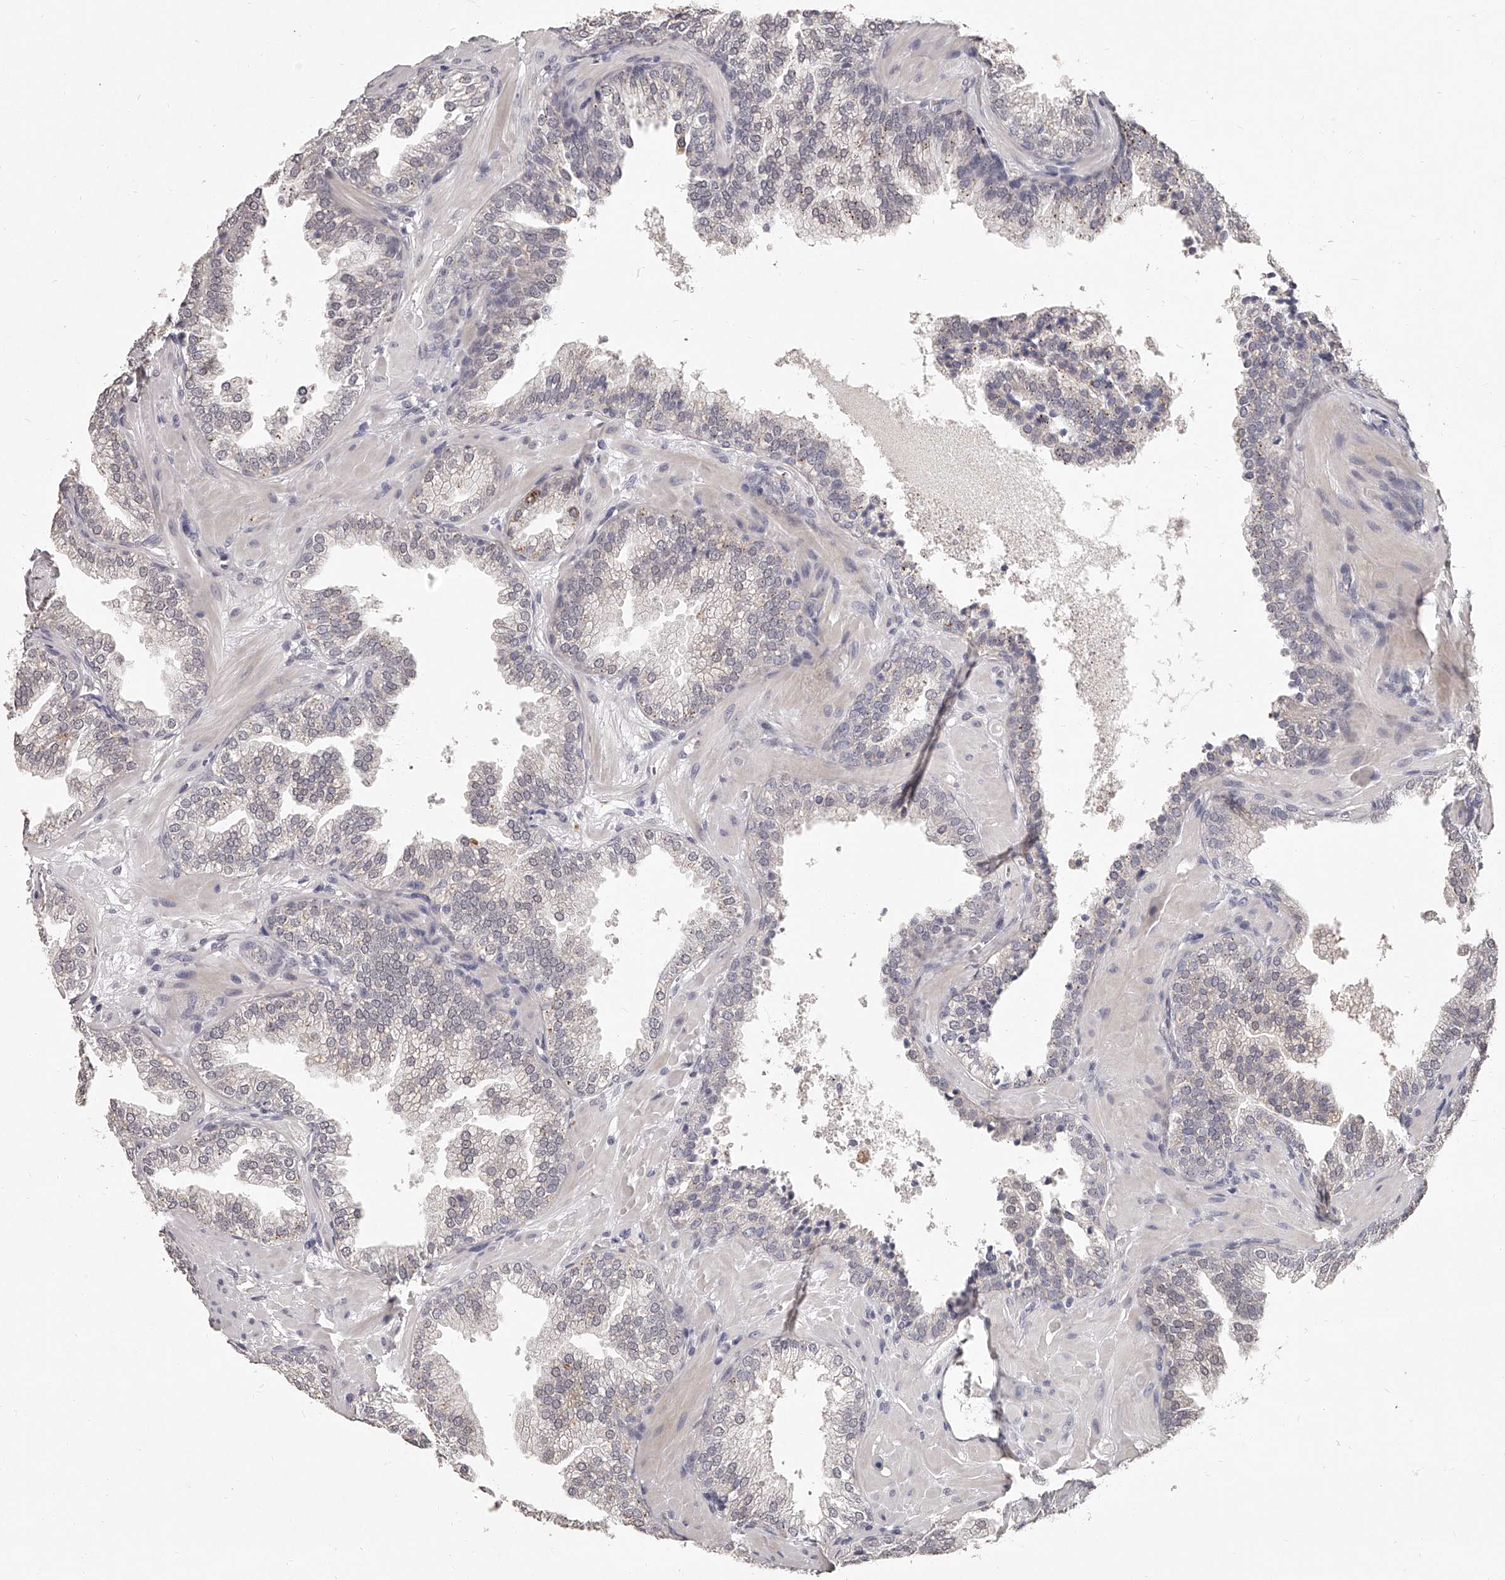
{"staining": {"intensity": "negative", "quantity": "none", "location": "none"}, "tissue": "prostate cancer", "cell_type": "Tumor cells", "image_type": "cancer", "snomed": [{"axis": "morphology", "description": "Adenocarcinoma, High grade"}, {"axis": "topography", "description": "Prostate"}], "caption": "DAB (3,3'-diaminobenzidine) immunohistochemical staining of prostate adenocarcinoma (high-grade) displays no significant staining in tumor cells. (Stains: DAB immunohistochemistry (IHC) with hematoxylin counter stain, Microscopy: brightfield microscopy at high magnification).", "gene": "NT5DC1", "patient": {"sex": "male", "age": 58}}